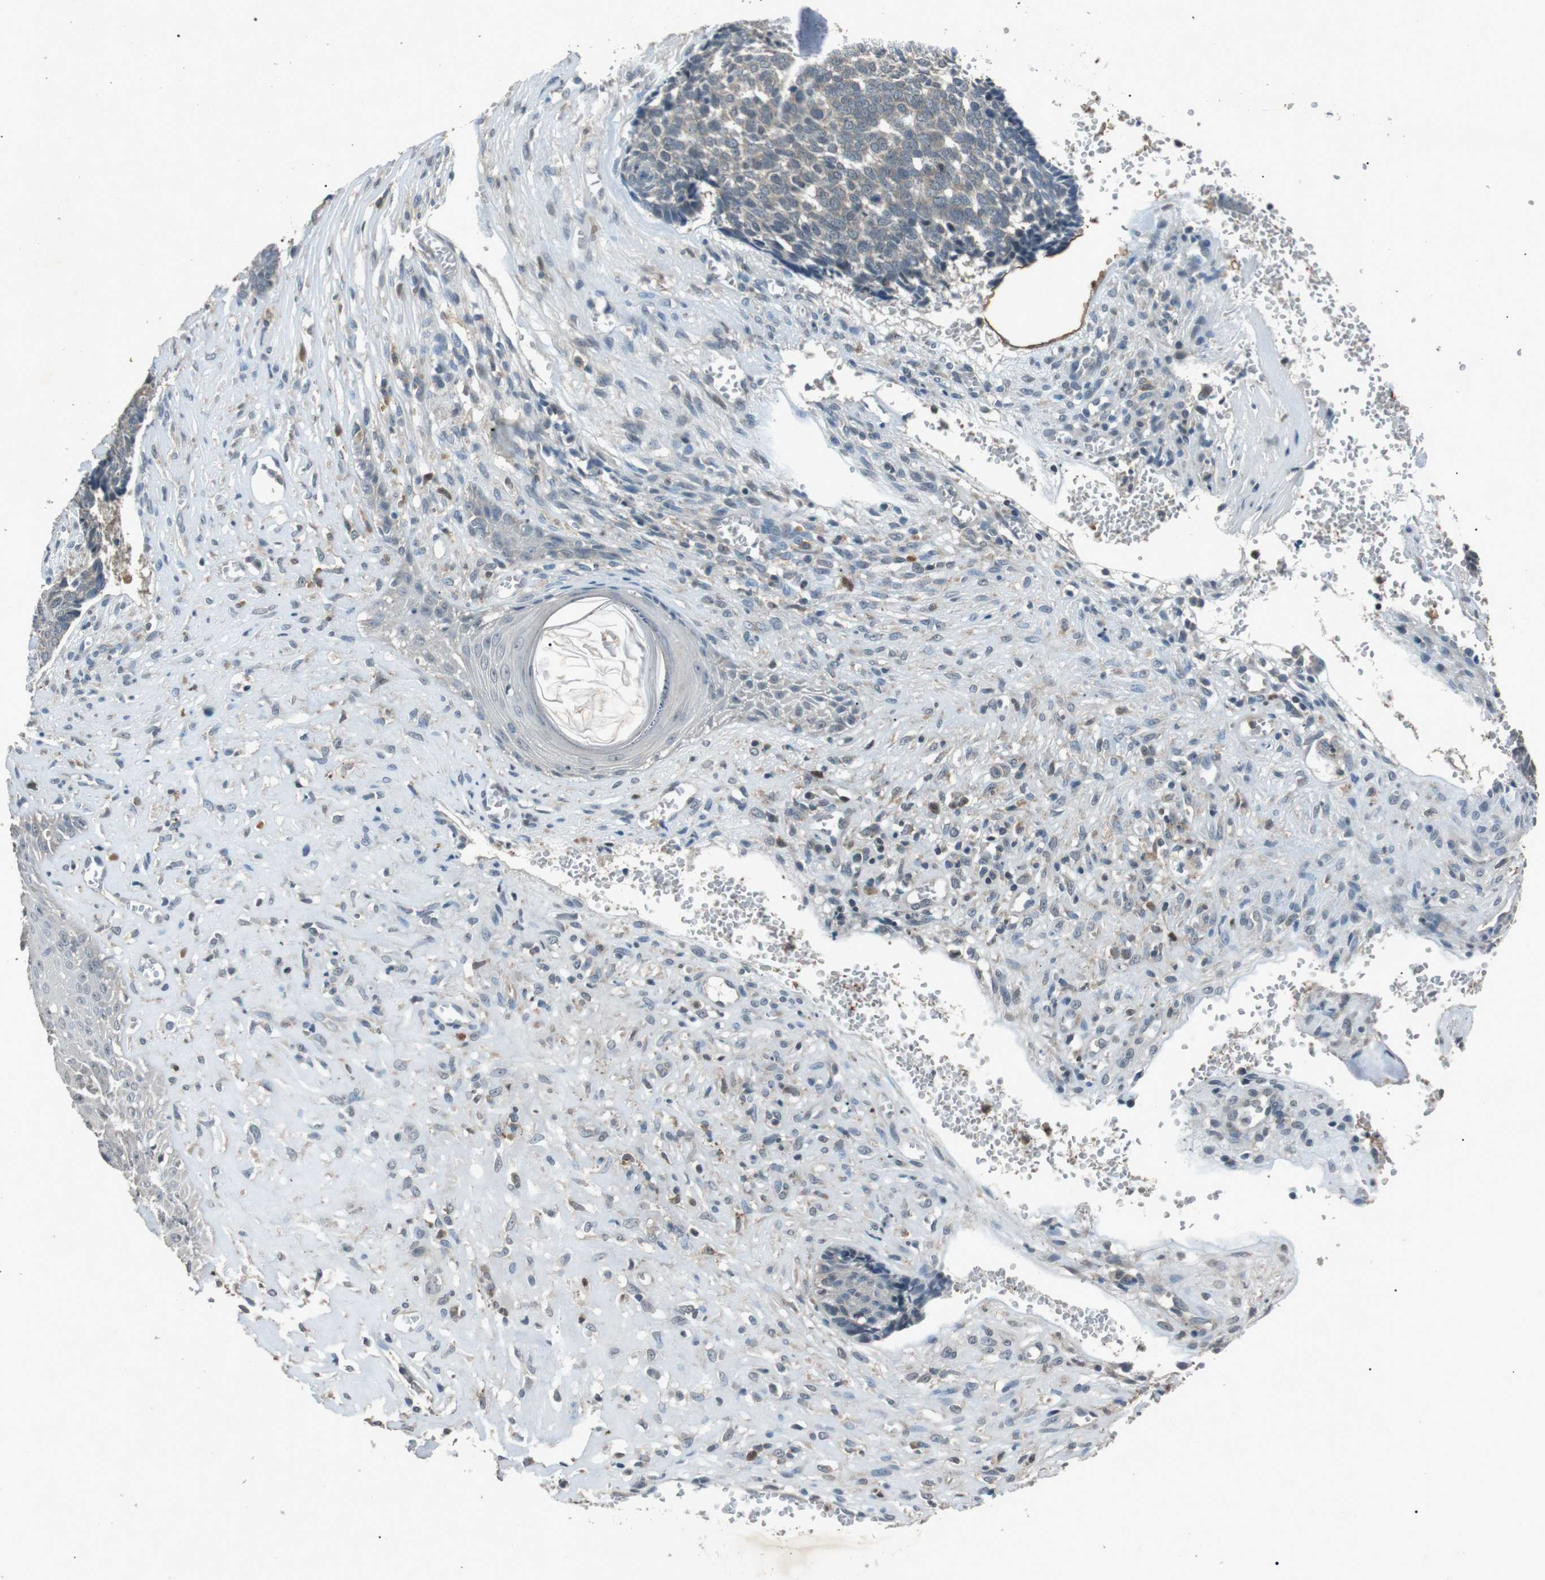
{"staining": {"intensity": "weak", "quantity": "25%-75%", "location": "cytoplasmic/membranous"}, "tissue": "skin cancer", "cell_type": "Tumor cells", "image_type": "cancer", "snomed": [{"axis": "morphology", "description": "Basal cell carcinoma"}, {"axis": "topography", "description": "Skin"}], "caption": "The immunohistochemical stain highlights weak cytoplasmic/membranous positivity in tumor cells of skin cancer (basal cell carcinoma) tissue.", "gene": "NEK7", "patient": {"sex": "male", "age": 84}}